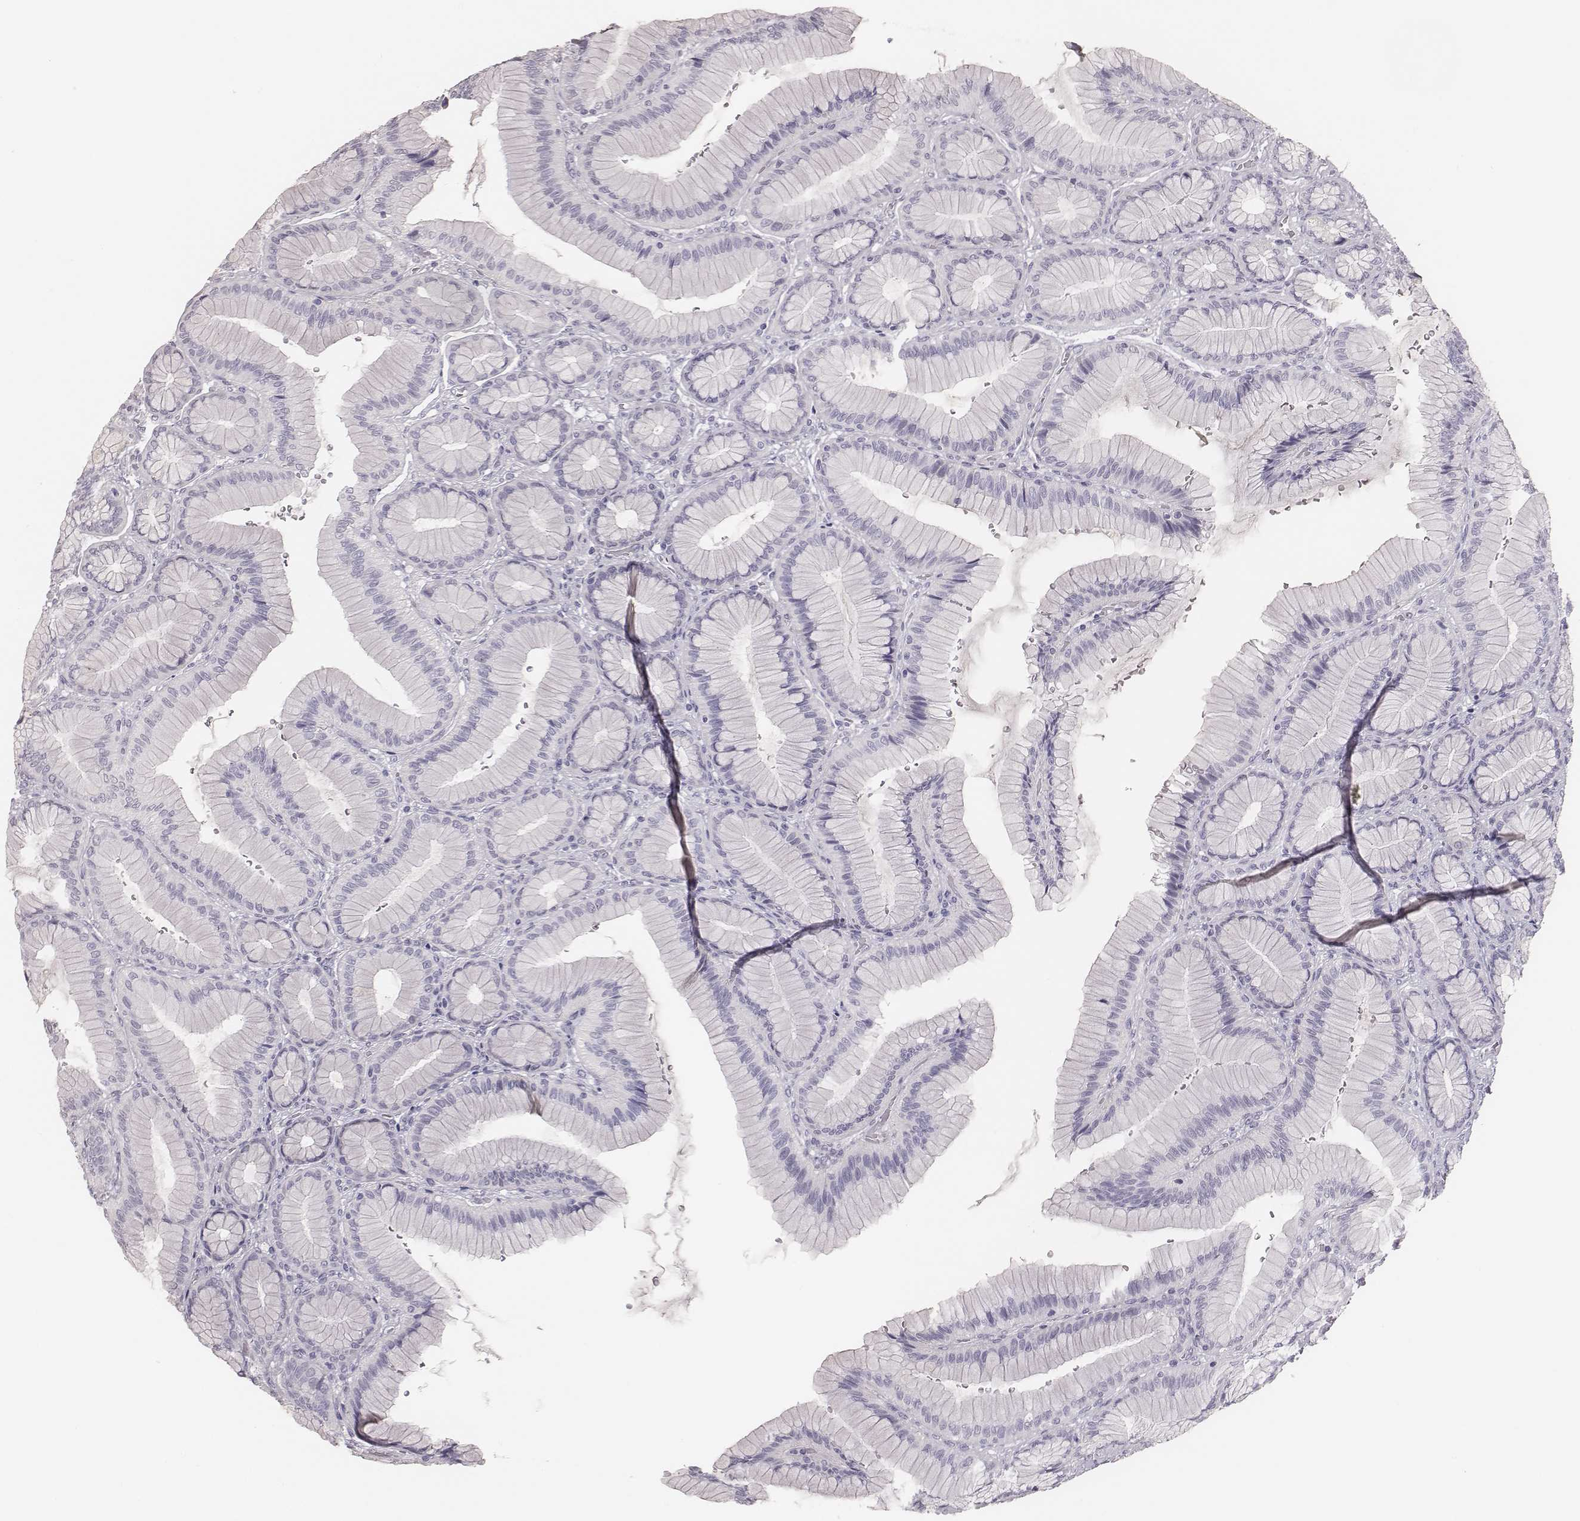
{"staining": {"intensity": "negative", "quantity": "none", "location": "none"}, "tissue": "stomach", "cell_type": "Glandular cells", "image_type": "normal", "snomed": [{"axis": "morphology", "description": "Normal tissue, NOS"}, {"axis": "morphology", "description": "Adenocarcinoma, NOS"}, {"axis": "morphology", "description": "Adenocarcinoma, High grade"}, {"axis": "topography", "description": "Stomach, upper"}, {"axis": "topography", "description": "Stomach"}], "caption": "DAB immunohistochemical staining of benign stomach displays no significant expression in glandular cells. (IHC, brightfield microscopy, high magnification).", "gene": "MYH6", "patient": {"sex": "female", "age": 65}}